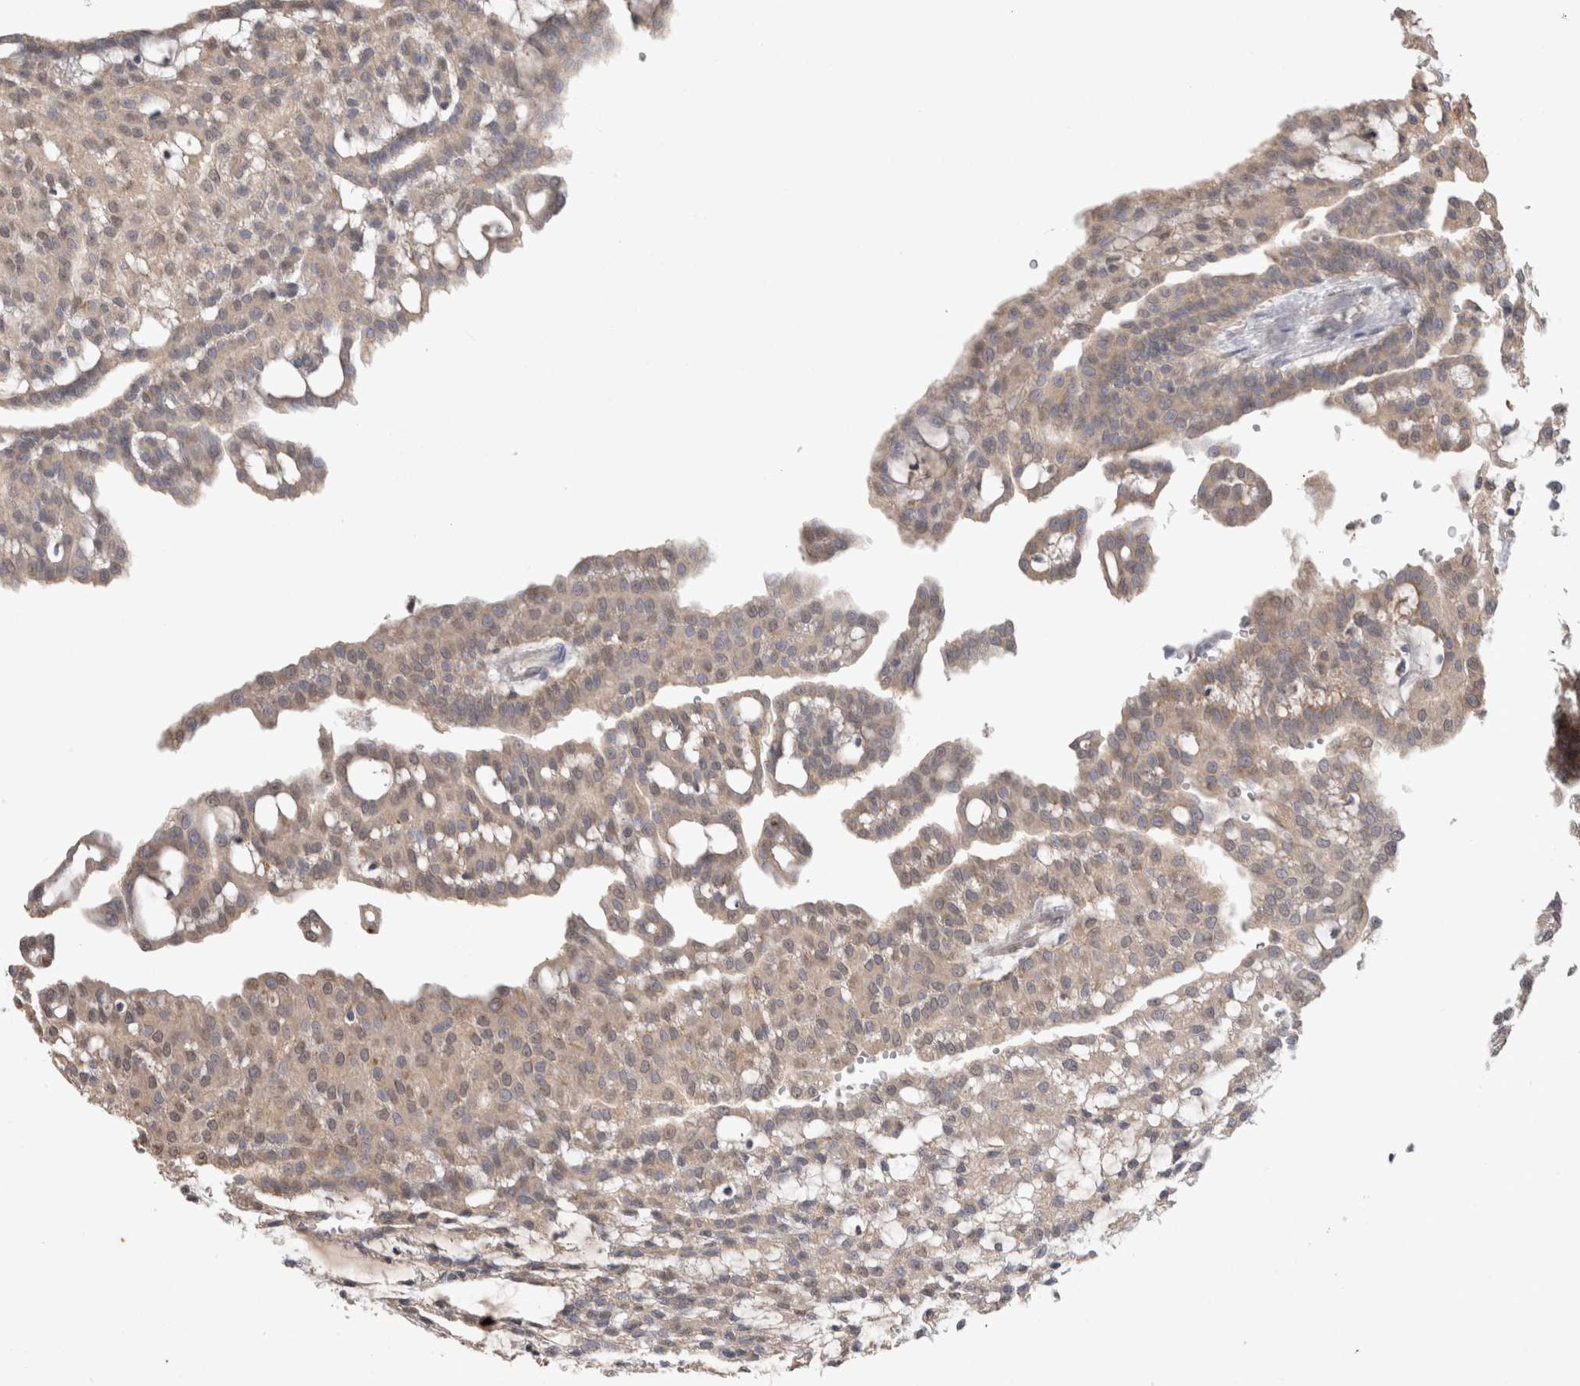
{"staining": {"intensity": "weak", "quantity": "25%-75%", "location": "cytoplasmic/membranous,nuclear"}, "tissue": "renal cancer", "cell_type": "Tumor cells", "image_type": "cancer", "snomed": [{"axis": "morphology", "description": "Adenocarcinoma, NOS"}, {"axis": "topography", "description": "Kidney"}], "caption": "Immunohistochemistry image of neoplastic tissue: adenocarcinoma (renal) stained using IHC reveals low levels of weak protein expression localized specifically in the cytoplasmic/membranous and nuclear of tumor cells, appearing as a cytoplasmic/membranous and nuclear brown color.", "gene": "NAALADL2", "patient": {"sex": "male", "age": 63}}